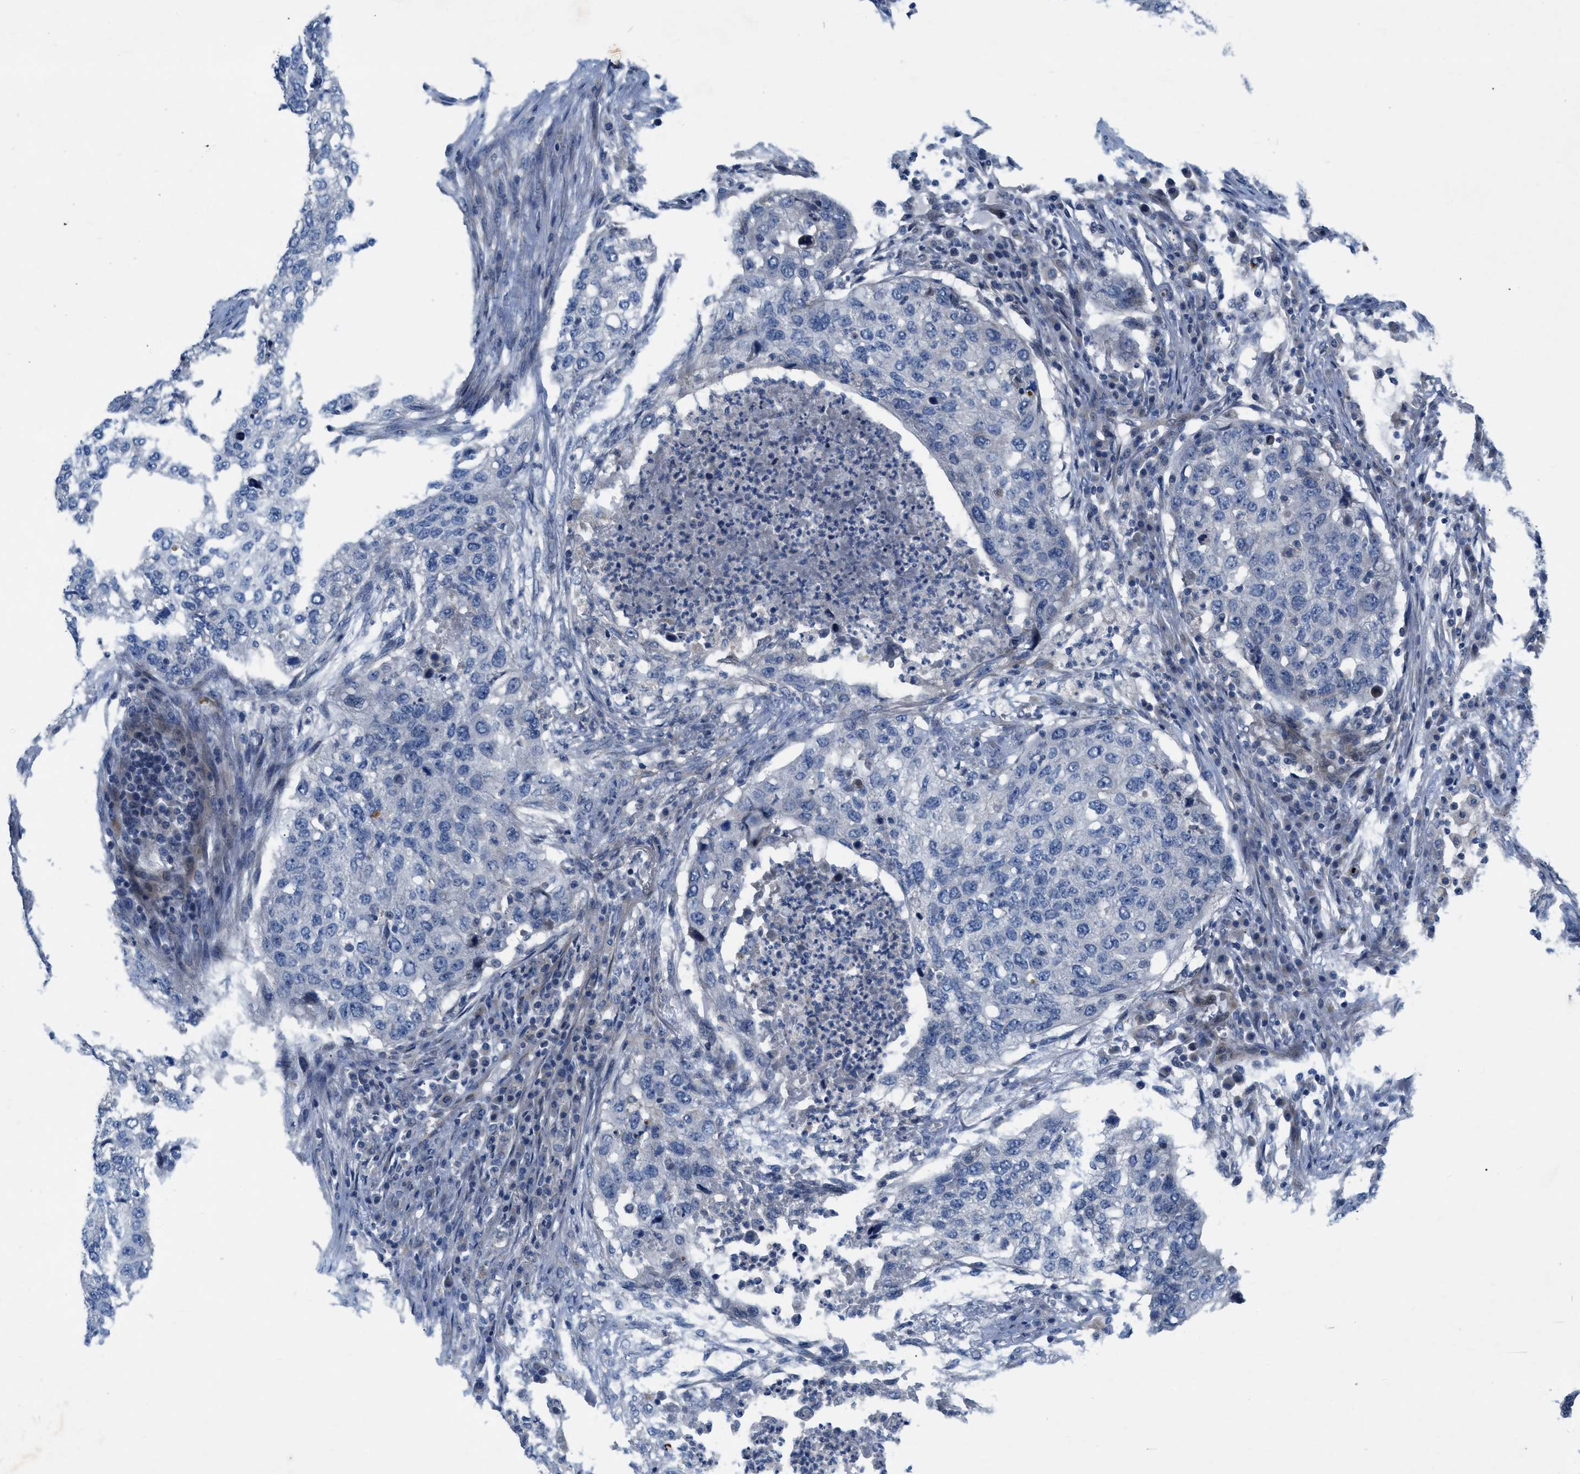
{"staining": {"intensity": "negative", "quantity": "none", "location": "none"}, "tissue": "lung cancer", "cell_type": "Tumor cells", "image_type": "cancer", "snomed": [{"axis": "morphology", "description": "Squamous cell carcinoma, NOS"}, {"axis": "topography", "description": "Lung"}], "caption": "This is an immunohistochemistry micrograph of lung cancer (squamous cell carcinoma). There is no expression in tumor cells.", "gene": "NDEL1", "patient": {"sex": "female", "age": 63}}